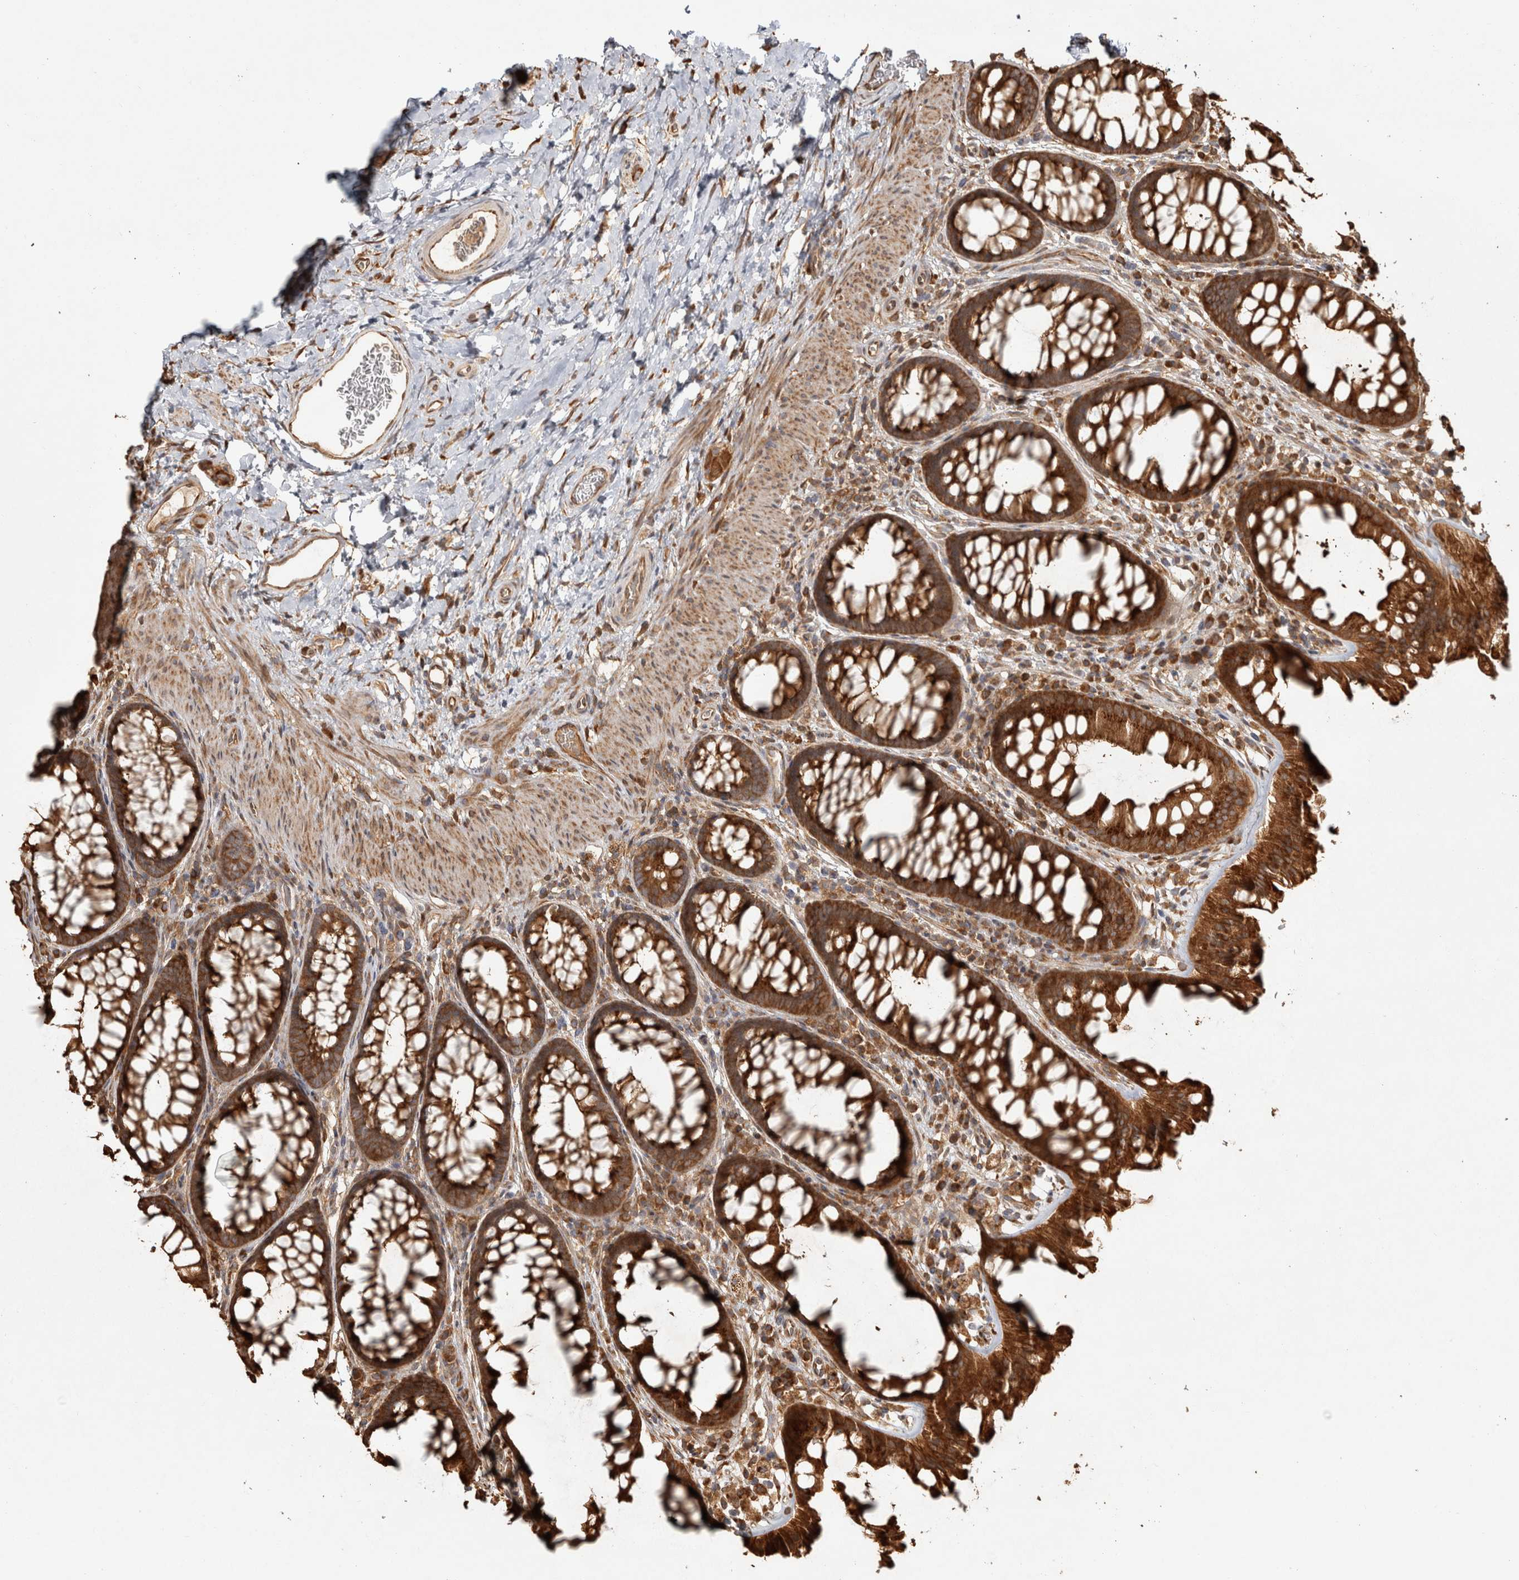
{"staining": {"intensity": "moderate", "quantity": ">75%", "location": "cytoplasmic/membranous"}, "tissue": "colon", "cell_type": "Endothelial cells", "image_type": "normal", "snomed": [{"axis": "morphology", "description": "Normal tissue, NOS"}, {"axis": "topography", "description": "Colon"}], "caption": "A micrograph showing moderate cytoplasmic/membranous expression in approximately >75% of endothelial cells in benign colon, as visualized by brown immunohistochemical staining.", "gene": "CAMSAP2", "patient": {"sex": "female", "age": 62}}